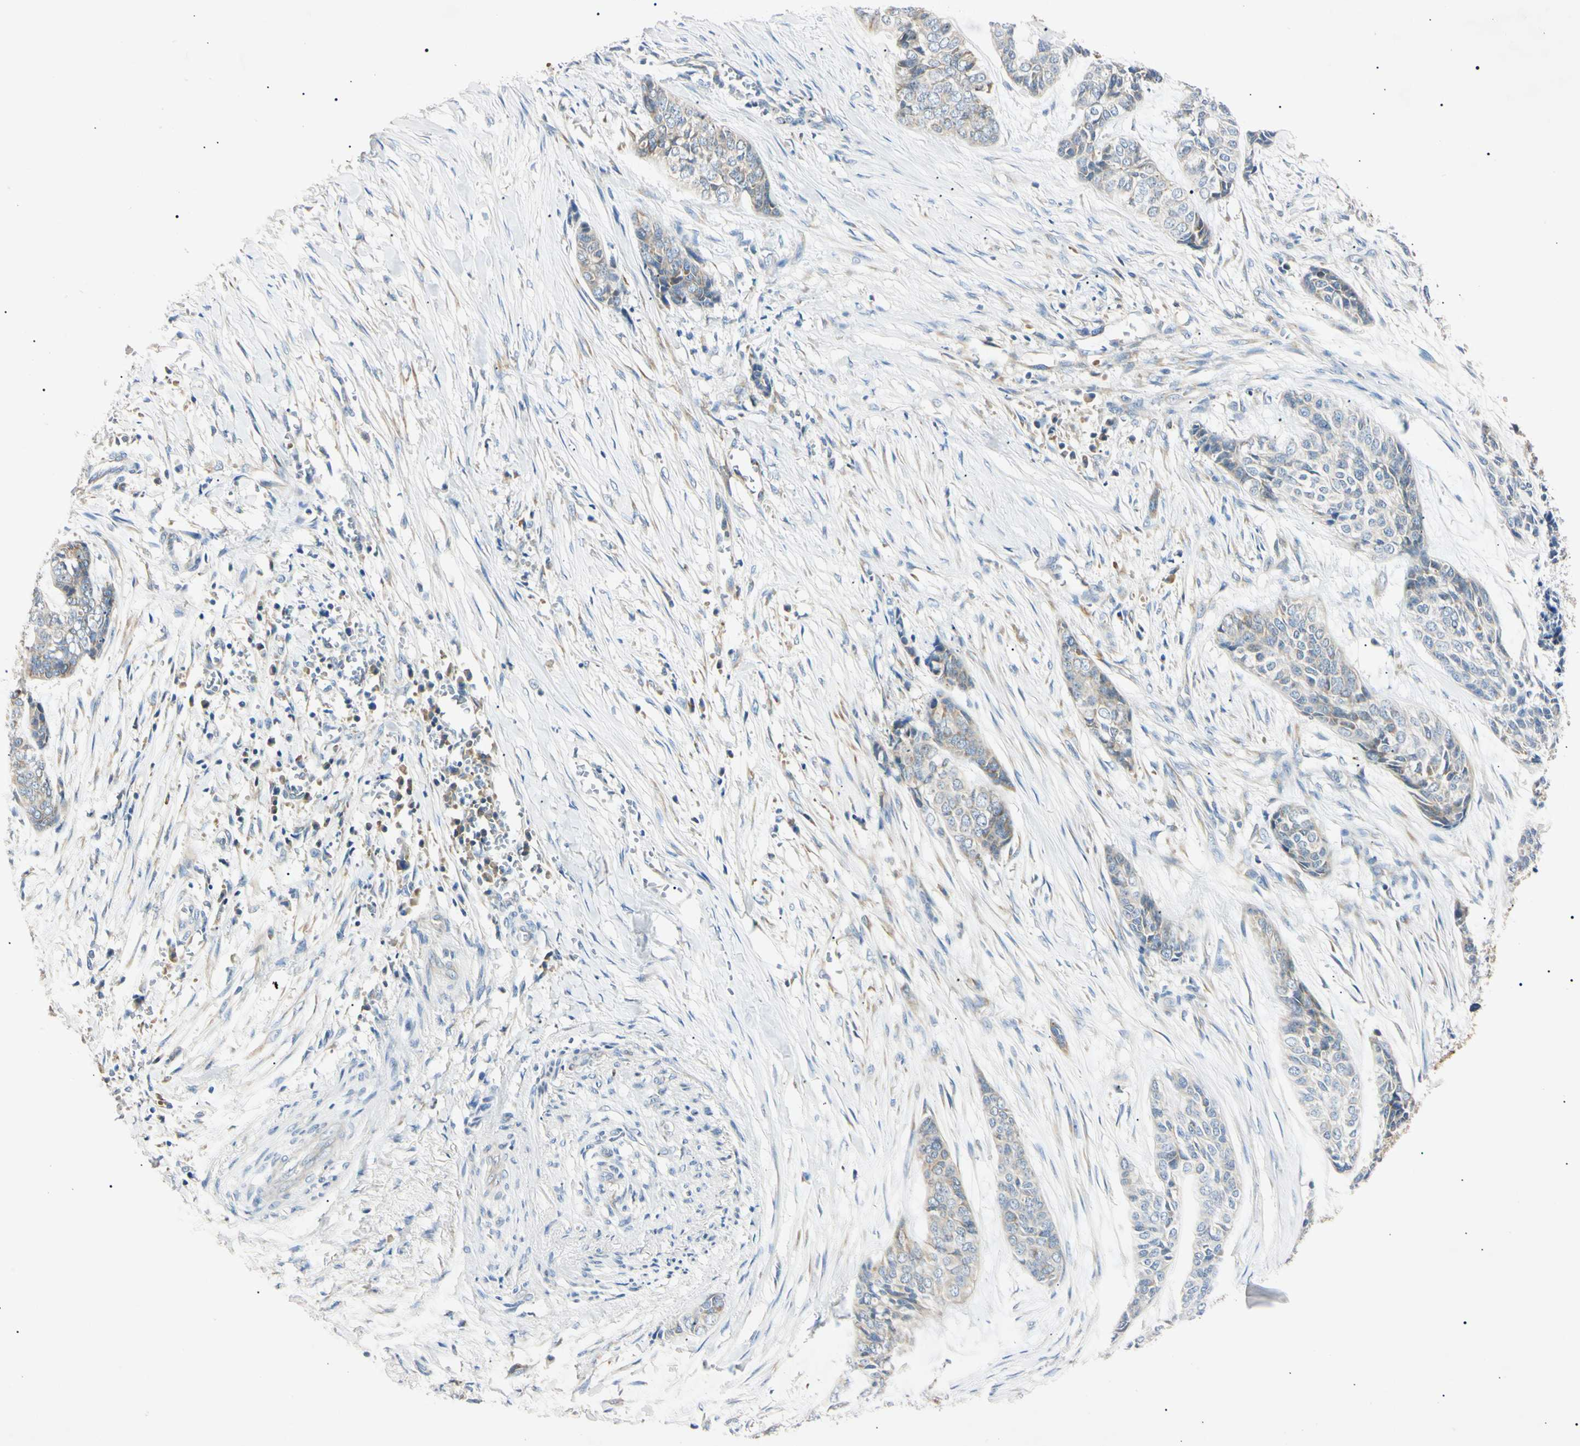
{"staining": {"intensity": "weak", "quantity": "<25%", "location": "cytoplasmic/membranous"}, "tissue": "skin cancer", "cell_type": "Tumor cells", "image_type": "cancer", "snomed": [{"axis": "morphology", "description": "Basal cell carcinoma"}, {"axis": "topography", "description": "Skin"}], "caption": "The immunohistochemistry (IHC) photomicrograph has no significant positivity in tumor cells of basal cell carcinoma (skin) tissue.", "gene": "DNAJB12", "patient": {"sex": "female", "age": 64}}